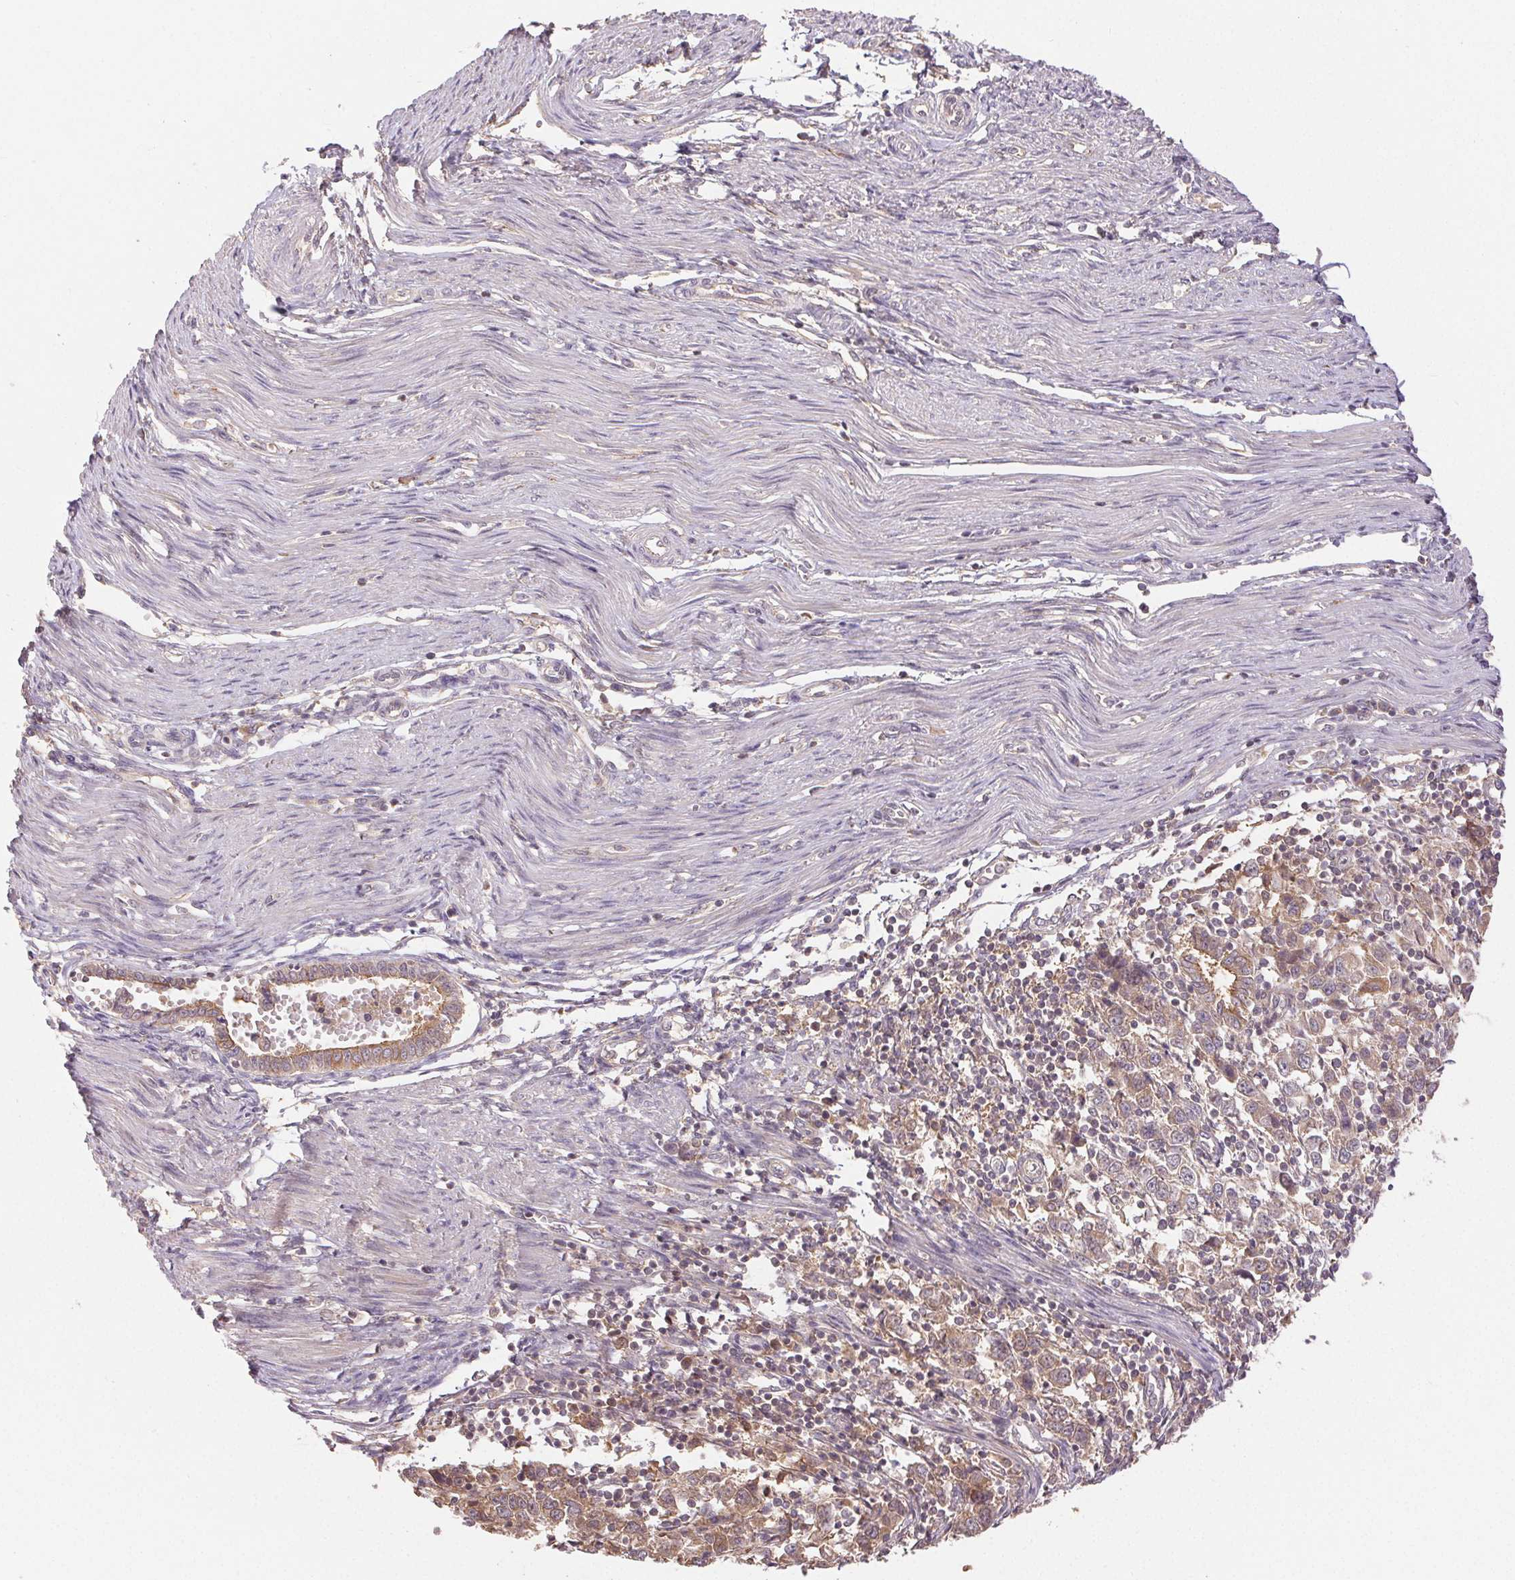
{"staining": {"intensity": "moderate", "quantity": "<25%", "location": "cytoplasmic/membranous"}, "tissue": "endometrial cancer", "cell_type": "Tumor cells", "image_type": "cancer", "snomed": [{"axis": "morphology", "description": "Adenocarcinoma, NOS"}, {"axis": "topography", "description": "Endometrium"}], "caption": "DAB (3,3'-diaminobenzidine) immunohistochemical staining of human endometrial adenocarcinoma shows moderate cytoplasmic/membranous protein positivity in about <25% of tumor cells.", "gene": "MAPKAPK2", "patient": {"sex": "female", "age": 43}}